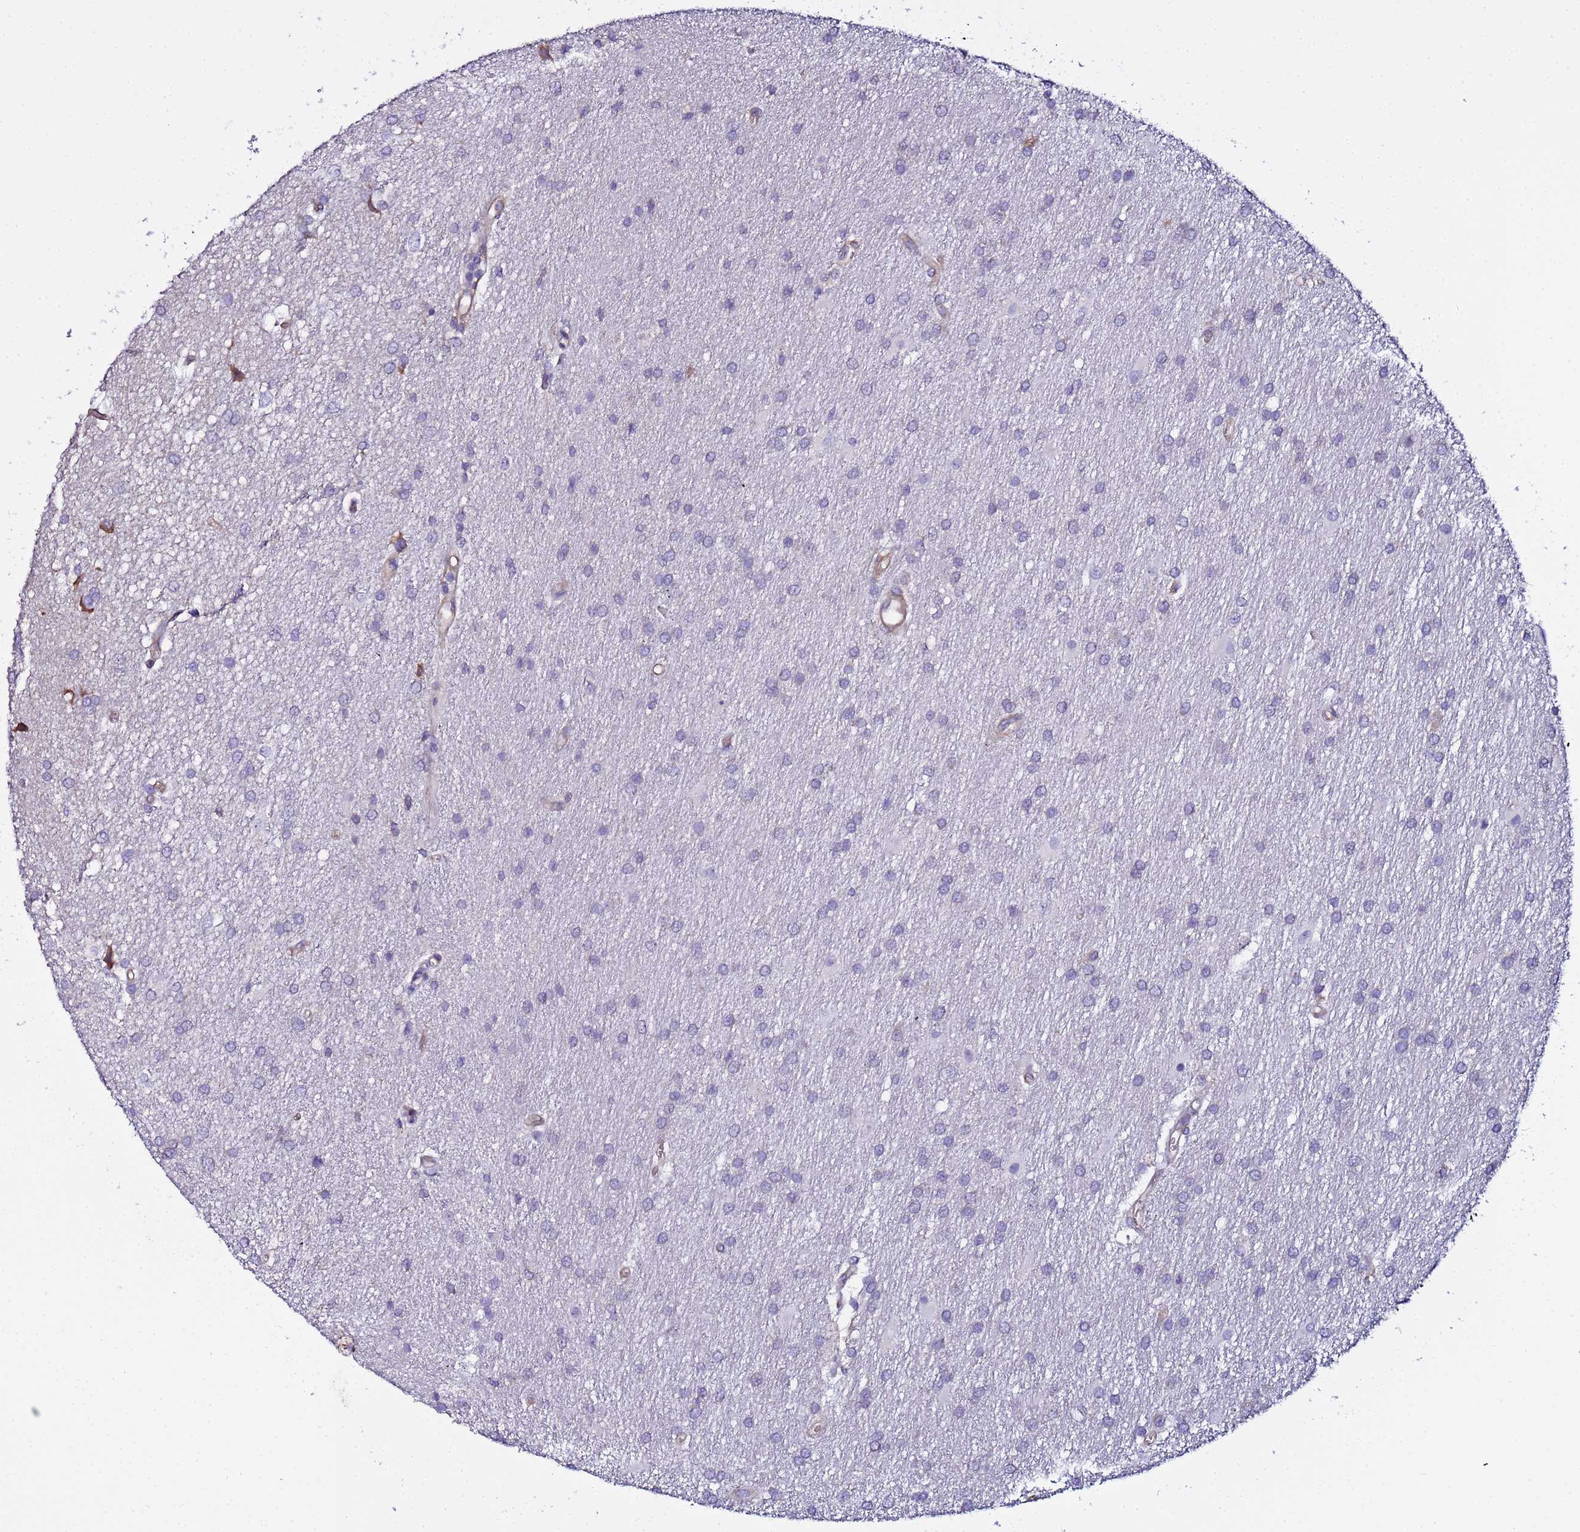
{"staining": {"intensity": "negative", "quantity": "none", "location": "none"}, "tissue": "glioma", "cell_type": "Tumor cells", "image_type": "cancer", "snomed": [{"axis": "morphology", "description": "Glioma, malignant, Low grade"}, {"axis": "topography", "description": "Brain"}], "caption": "This is an immunohistochemistry (IHC) micrograph of malignant low-grade glioma. There is no staining in tumor cells.", "gene": "JRKL", "patient": {"sex": "male", "age": 66}}